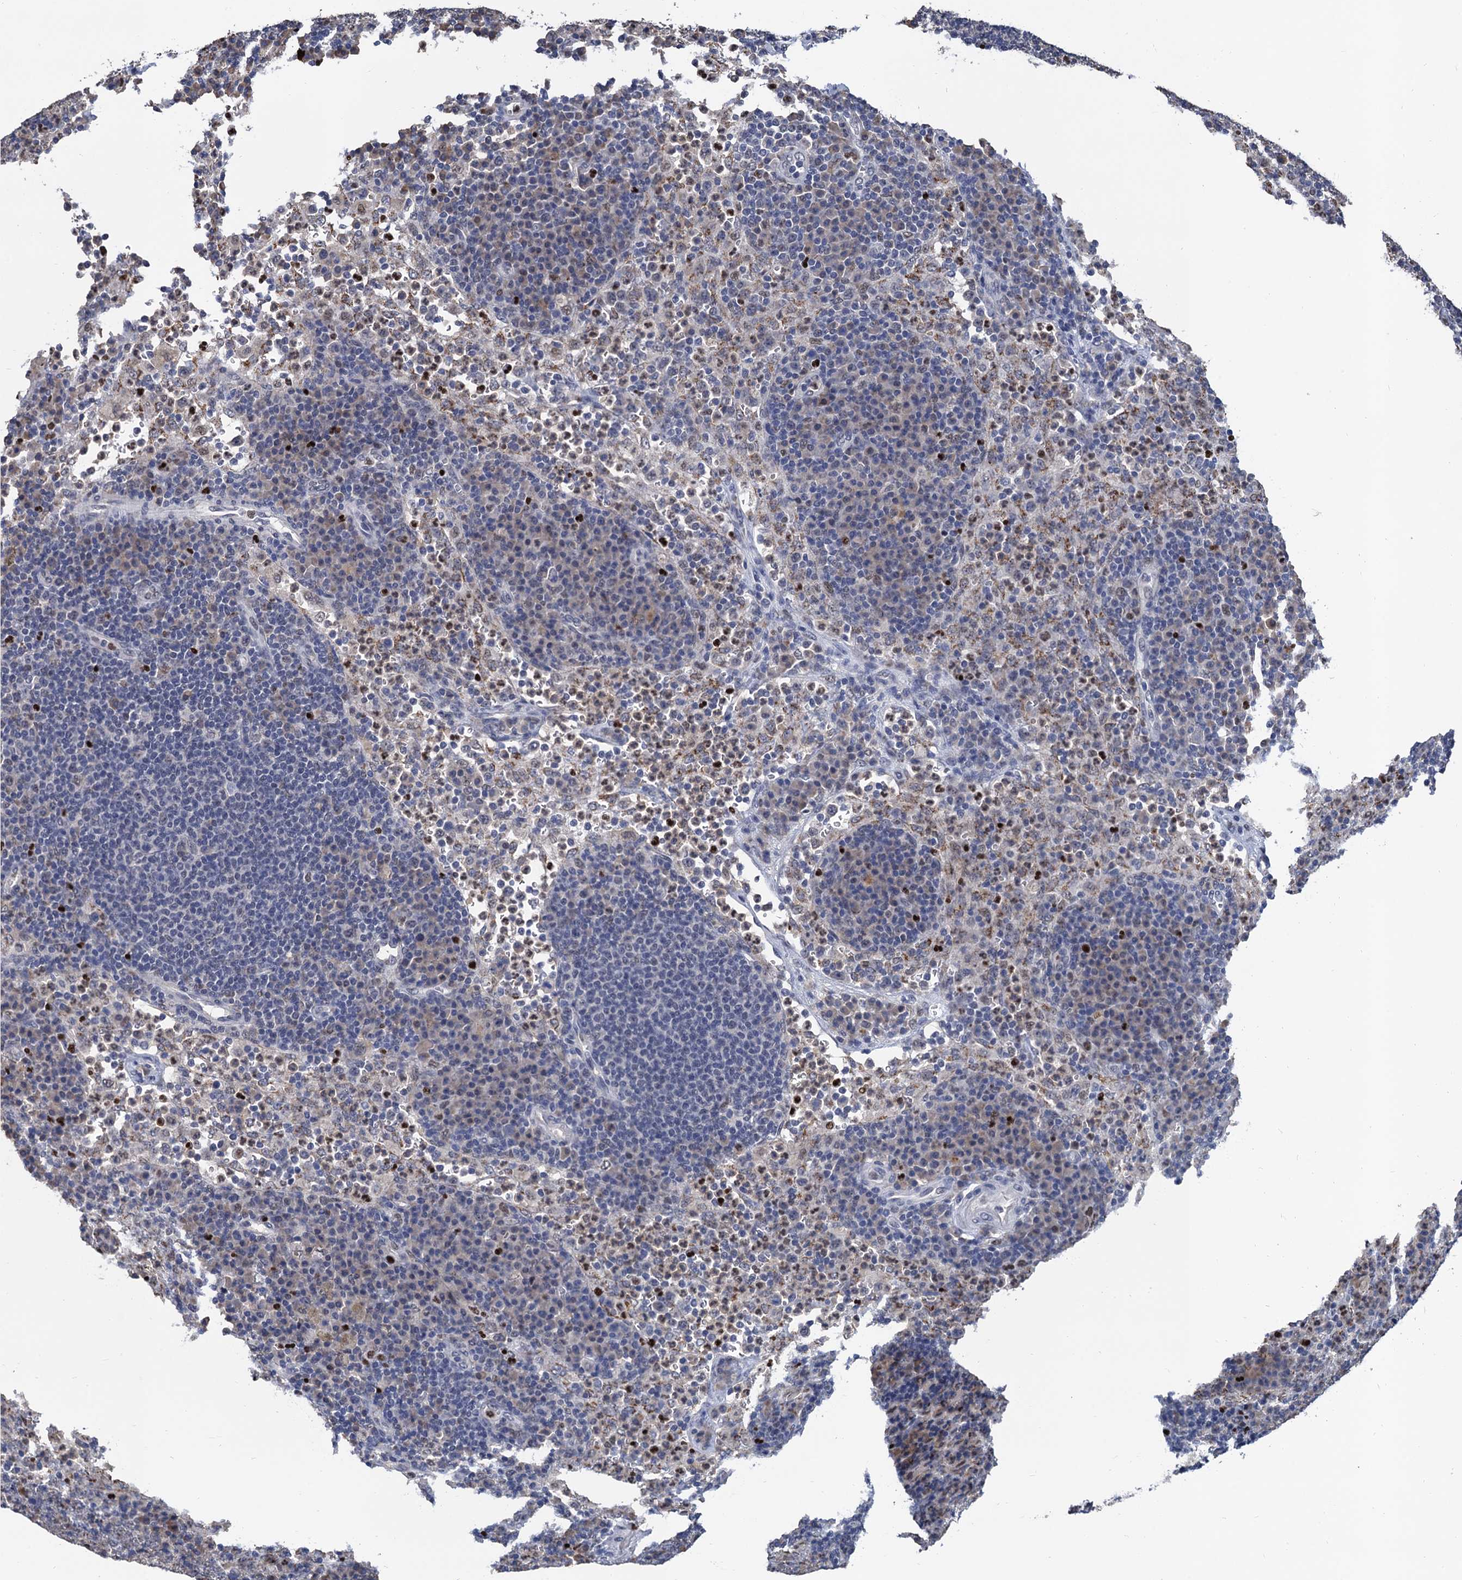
{"staining": {"intensity": "negative", "quantity": "none", "location": "none"}, "tissue": "lymph node", "cell_type": "Germinal center cells", "image_type": "normal", "snomed": [{"axis": "morphology", "description": "Normal tissue, NOS"}, {"axis": "topography", "description": "Lymph node"}], "caption": "This image is of normal lymph node stained with immunohistochemistry (IHC) to label a protein in brown with the nuclei are counter-stained blue. There is no staining in germinal center cells.", "gene": "TSEN34", "patient": {"sex": "female", "age": 70}}